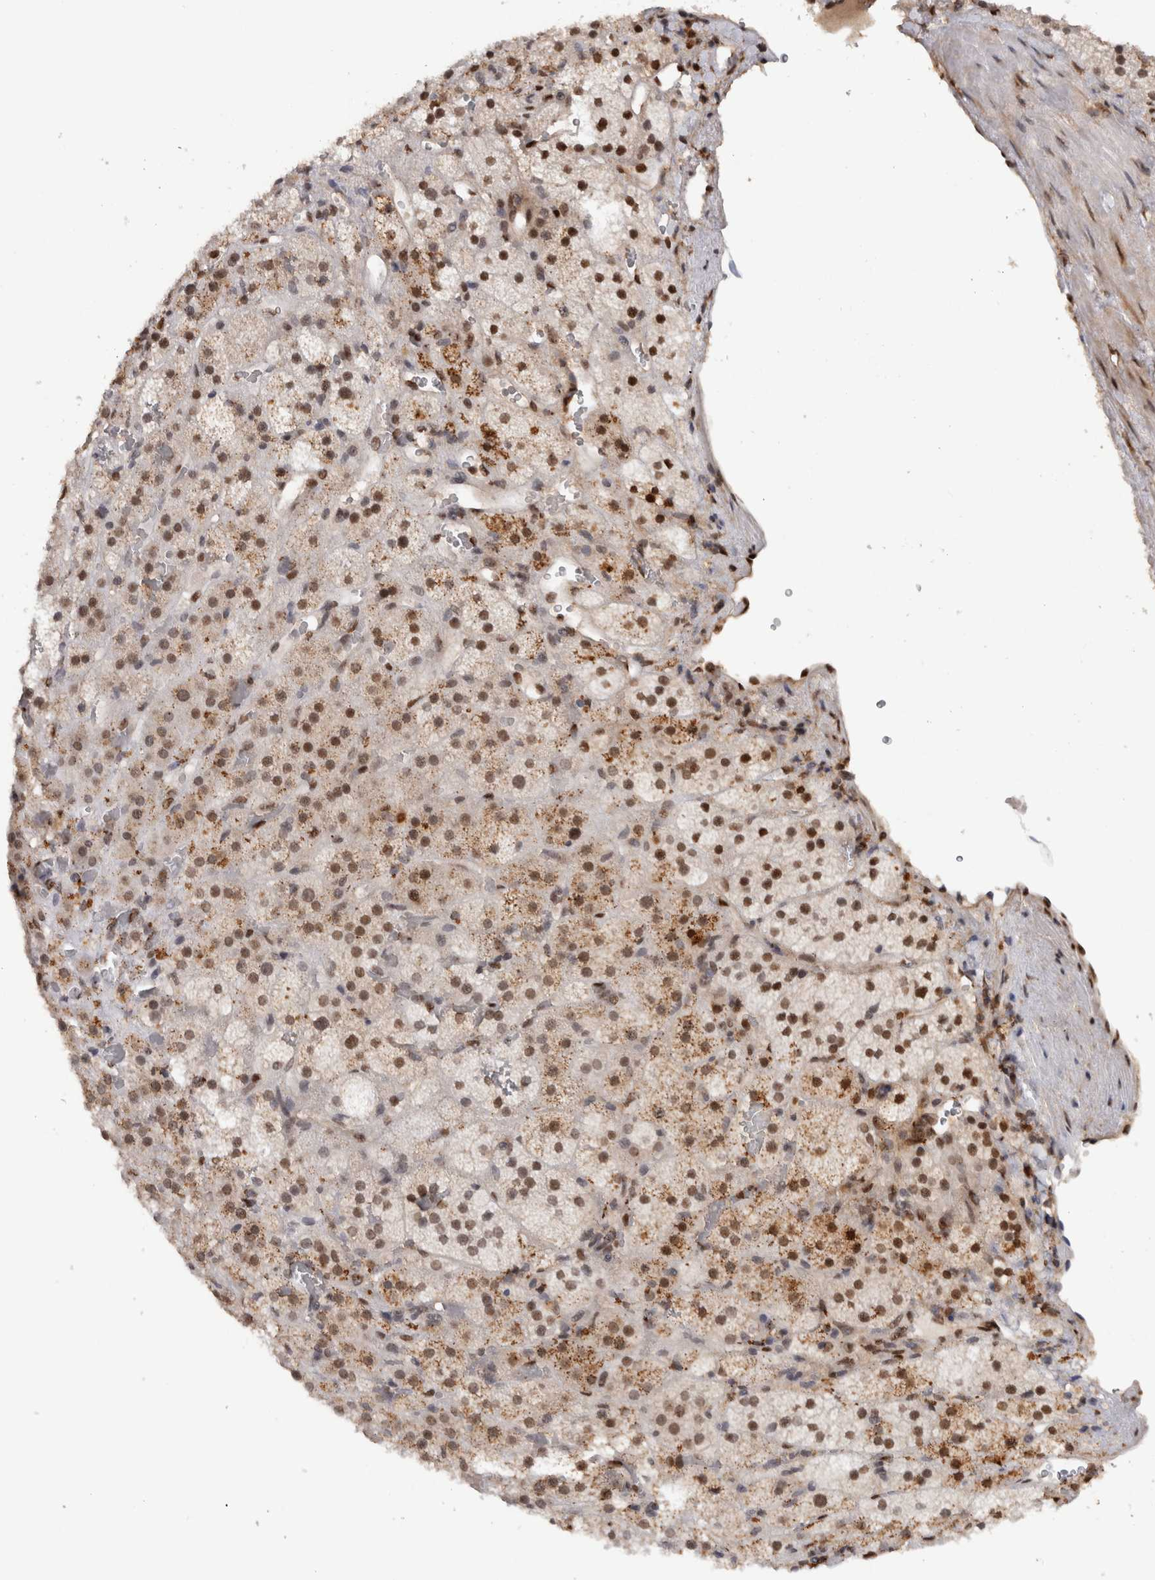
{"staining": {"intensity": "strong", "quantity": ">75%", "location": "nuclear"}, "tissue": "adrenal gland", "cell_type": "Glandular cells", "image_type": "normal", "snomed": [{"axis": "morphology", "description": "Normal tissue, NOS"}, {"axis": "topography", "description": "Adrenal gland"}], "caption": "IHC photomicrograph of benign human adrenal gland stained for a protein (brown), which demonstrates high levels of strong nuclear staining in about >75% of glandular cells.", "gene": "RPS6KA2", "patient": {"sex": "male", "age": 57}}